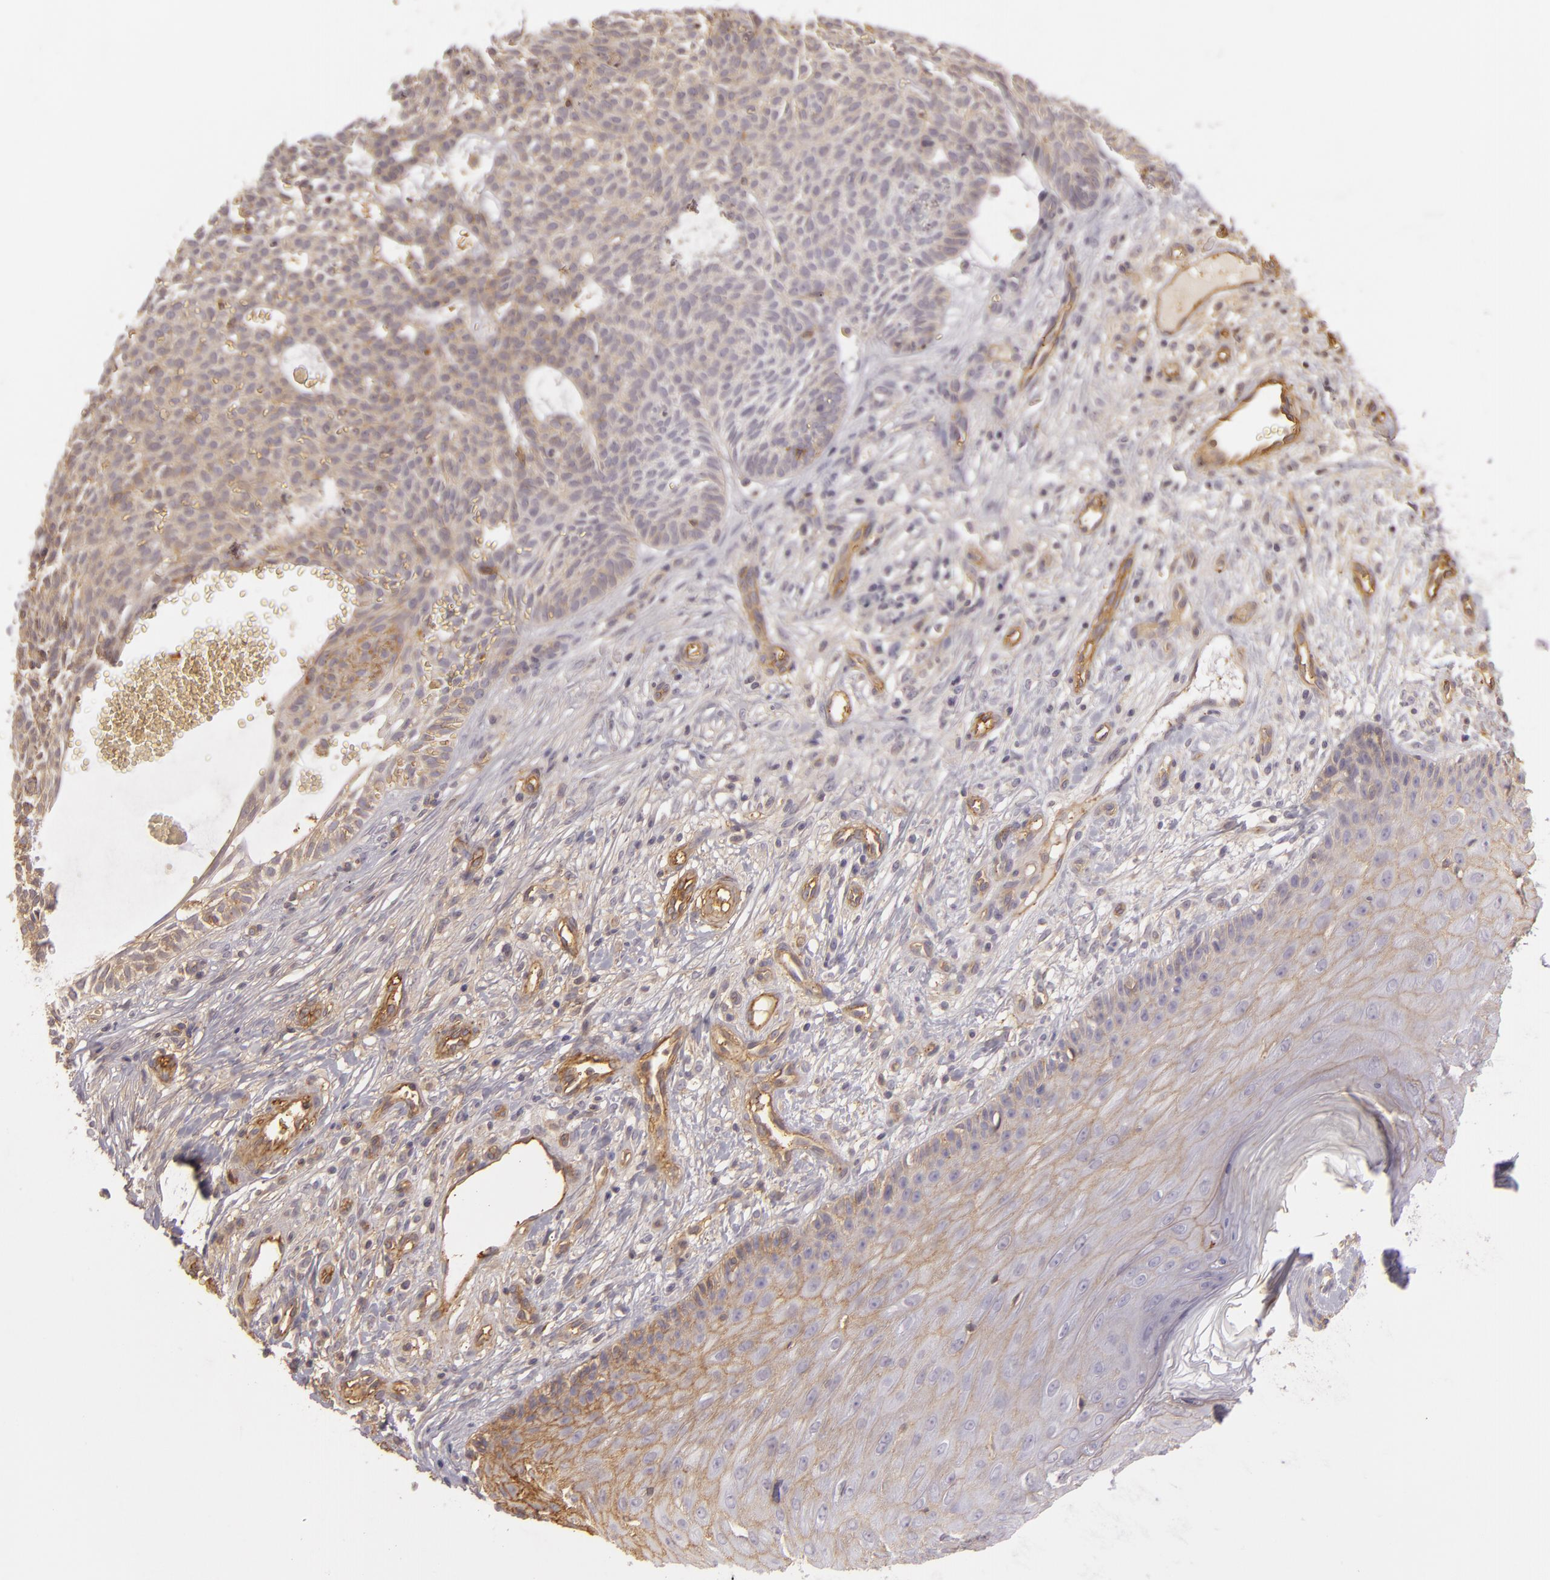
{"staining": {"intensity": "weak", "quantity": ">75%", "location": "cytoplasmic/membranous"}, "tissue": "skin cancer", "cell_type": "Tumor cells", "image_type": "cancer", "snomed": [{"axis": "morphology", "description": "Basal cell carcinoma"}, {"axis": "topography", "description": "Skin"}], "caption": "This image reveals skin basal cell carcinoma stained with IHC to label a protein in brown. The cytoplasmic/membranous of tumor cells show weak positivity for the protein. Nuclei are counter-stained blue.", "gene": "CD59", "patient": {"sex": "male", "age": 75}}